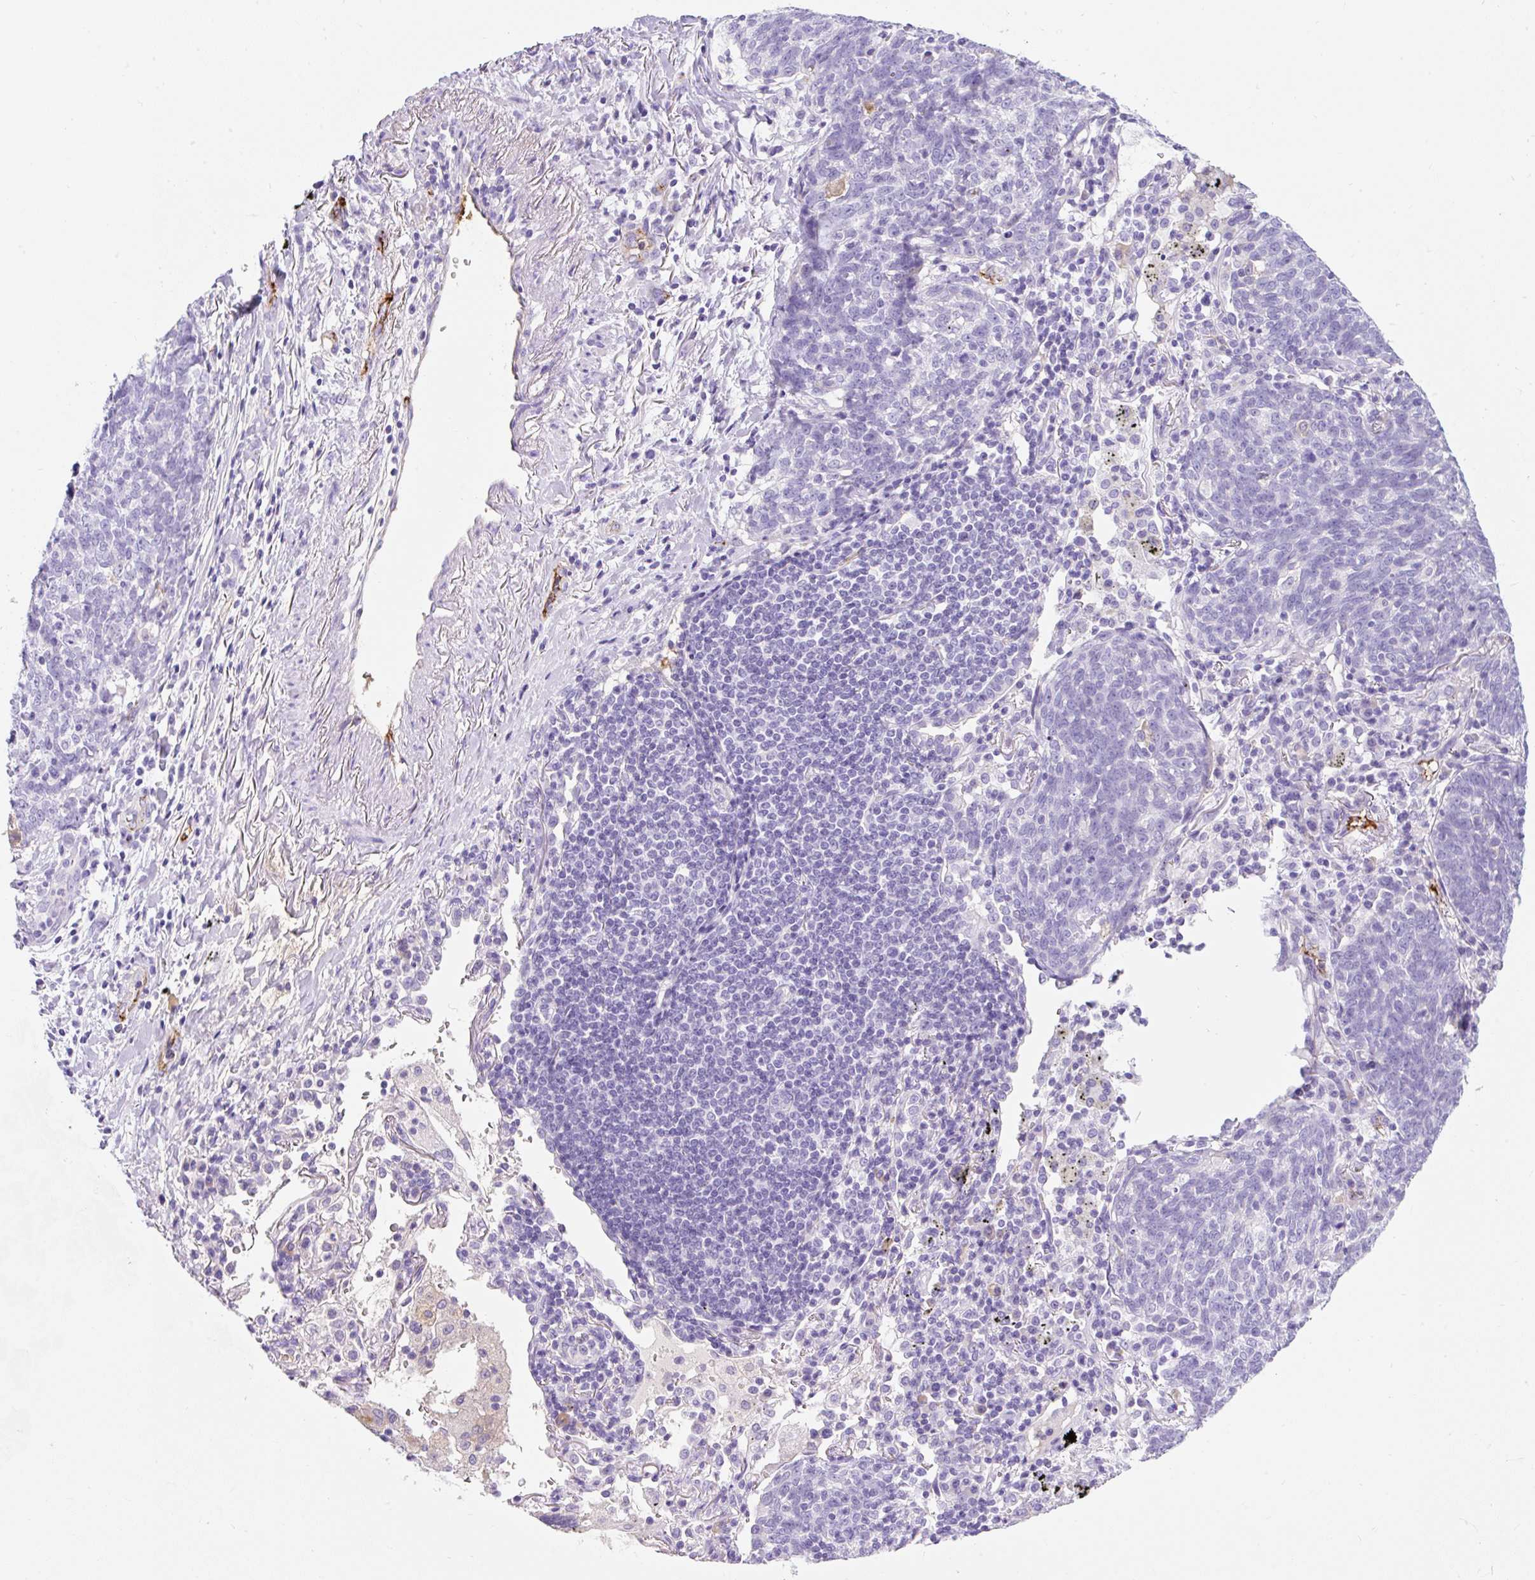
{"staining": {"intensity": "negative", "quantity": "none", "location": "none"}, "tissue": "lung cancer", "cell_type": "Tumor cells", "image_type": "cancer", "snomed": [{"axis": "morphology", "description": "Squamous cell carcinoma, NOS"}, {"axis": "topography", "description": "Lung"}], "caption": "High power microscopy micrograph of an IHC image of lung squamous cell carcinoma, revealing no significant expression in tumor cells.", "gene": "APOC4-APOC2", "patient": {"sex": "female", "age": 72}}